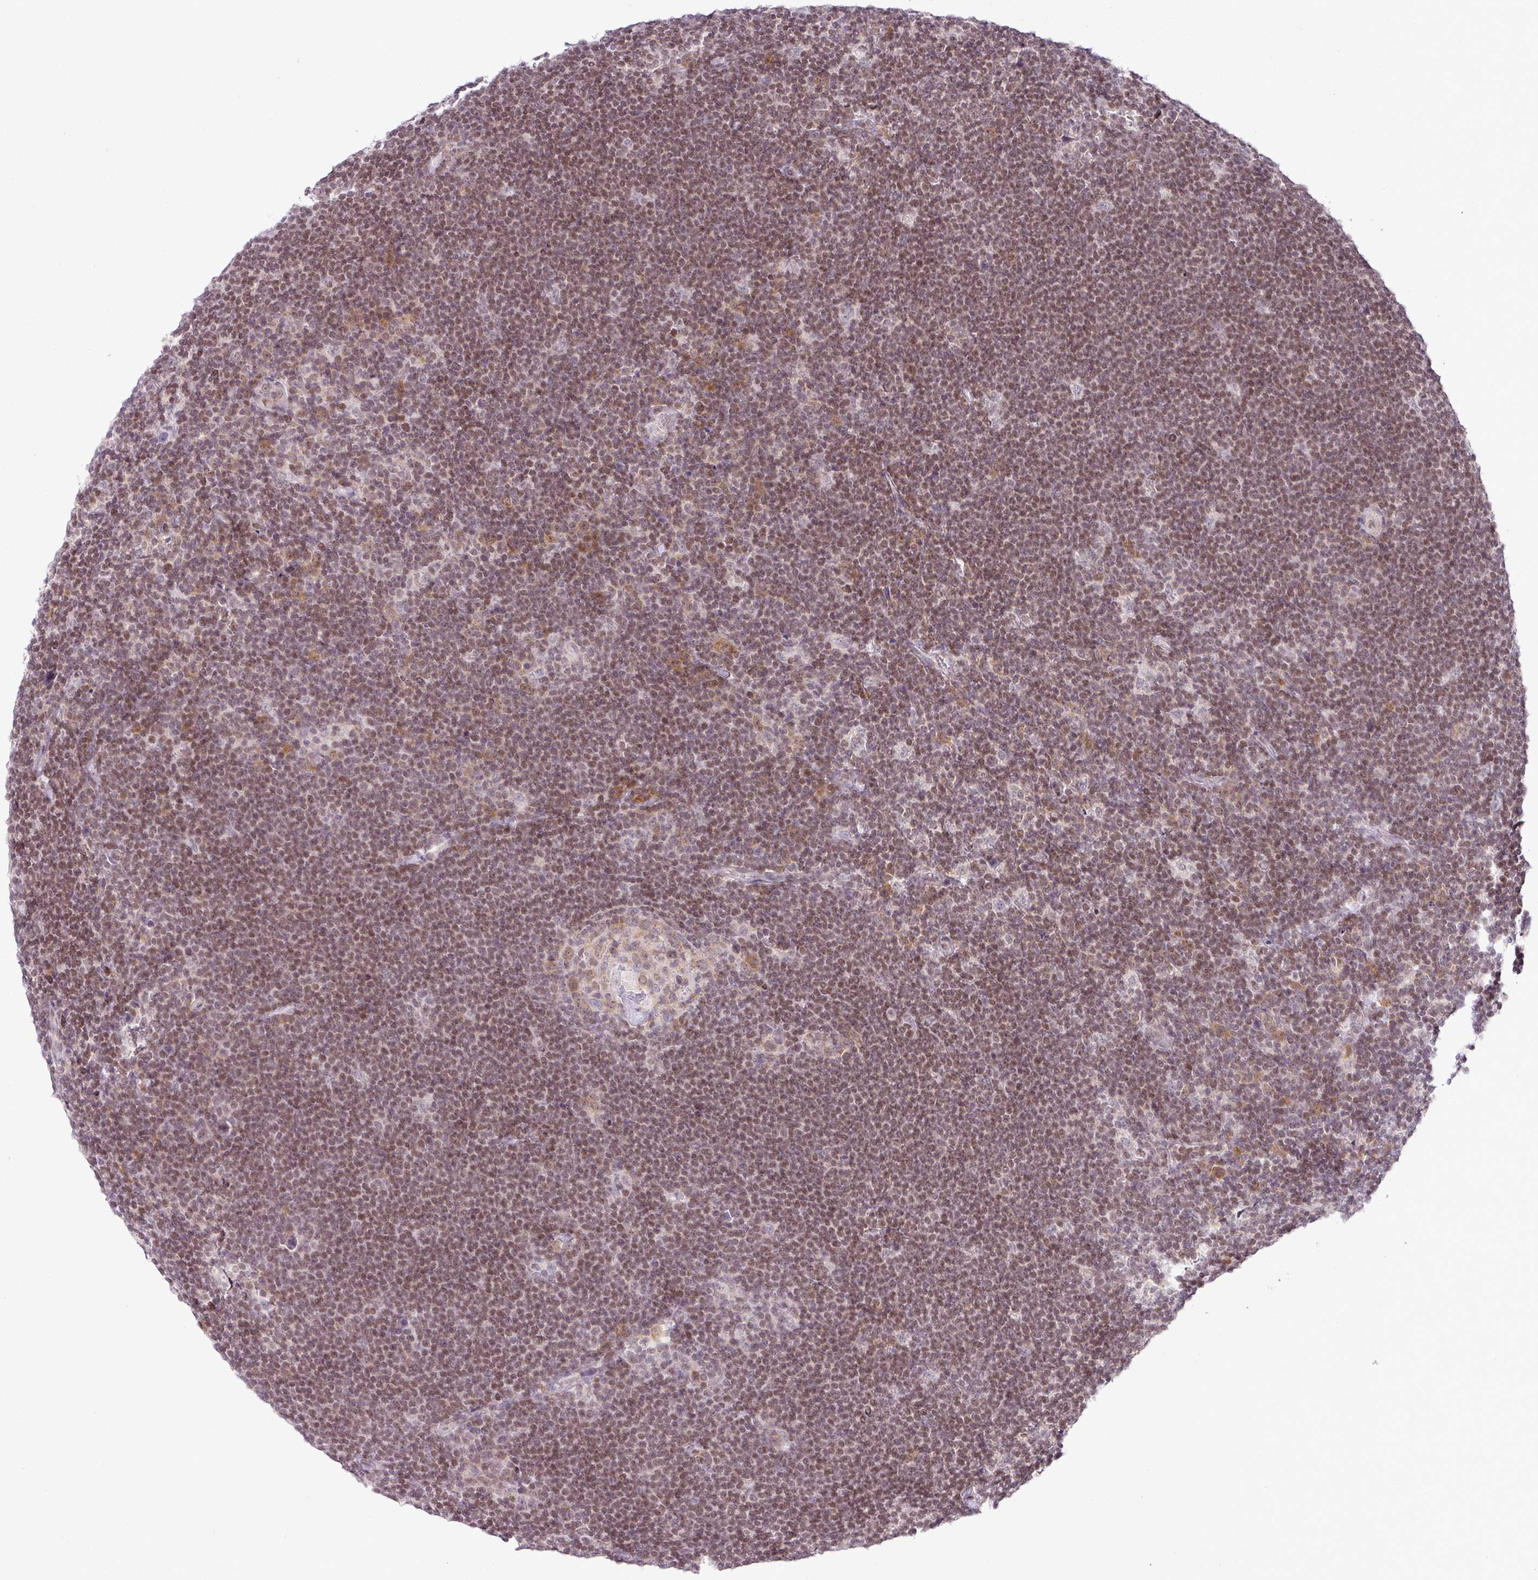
{"staining": {"intensity": "negative", "quantity": "none", "location": "none"}, "tissue": "lymphoma", "cell_type": "Tumor cells", "image_type": "cancer", "snomed": [{"axis": "morphology", "description": "Hodgkin's disease, NOS"}, {"axis": "topography", "description": "Lymph node"}], "caption": "Immunohistochemical staining of human Hodgkin's disease displays no significant staining in tumor cells.", "gene": "FAM32A", "patient": {"sex": "female", "age": 57}}